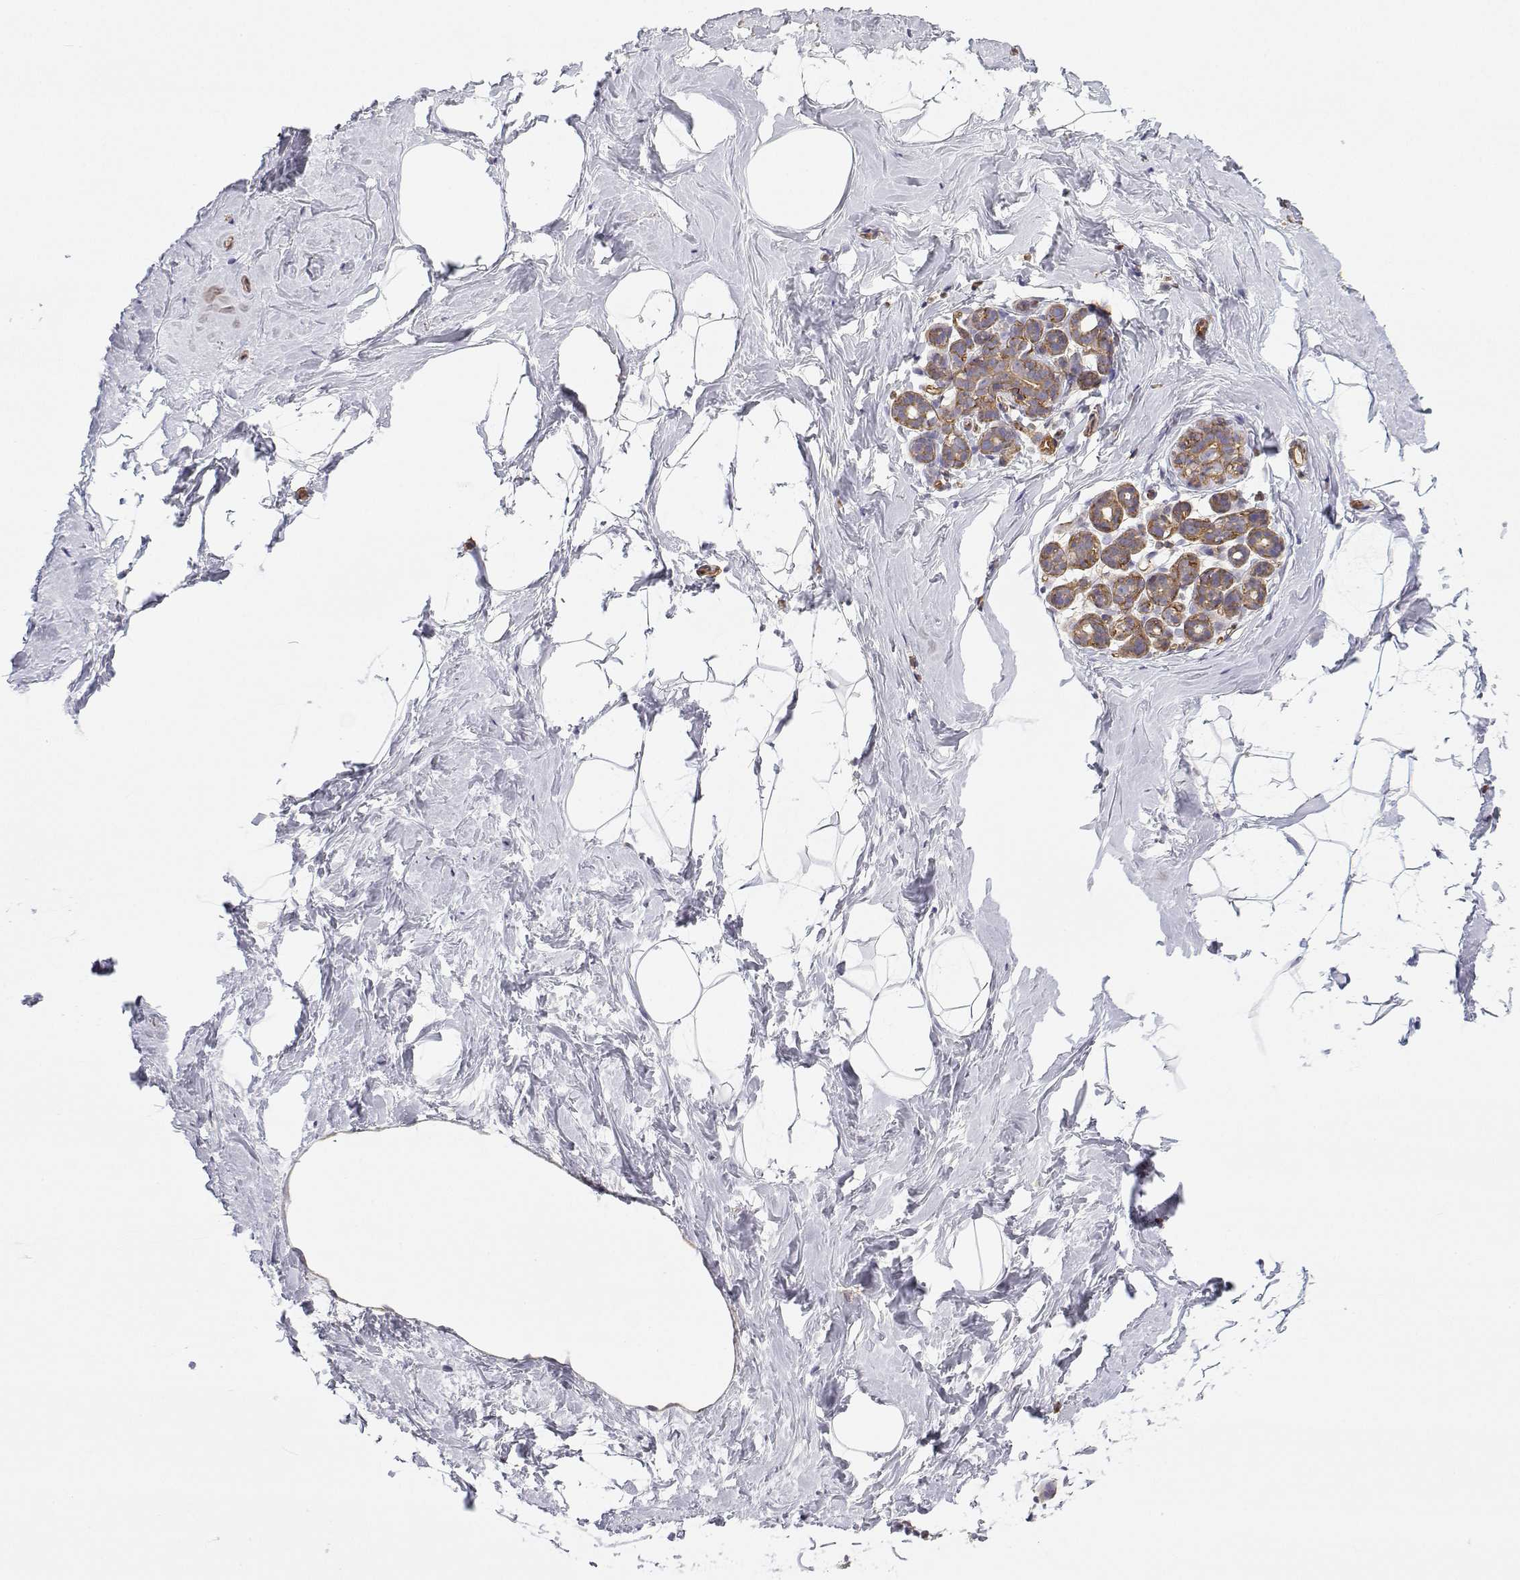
{"staining": {"intensity": "weak", "quantity": "<25%", "location": "cytoplasmic/membranous"}, "tissue": "breast", "cell_type": "Adipocytes", "image_type": "normal", "snomed": [{"axis": "morphology", "description": "Normal tissue, NOS"}, {"axis": "topography", "description": "Breast"}], "caption": "This histopathology image is of unremarkable breast stained with IHC to label a protein in brown with the nuclei are counter-stained blue. There is no expression in adipocytes.", "gene": "MYH9", "patient": {"sex": "female", "age": 32}}